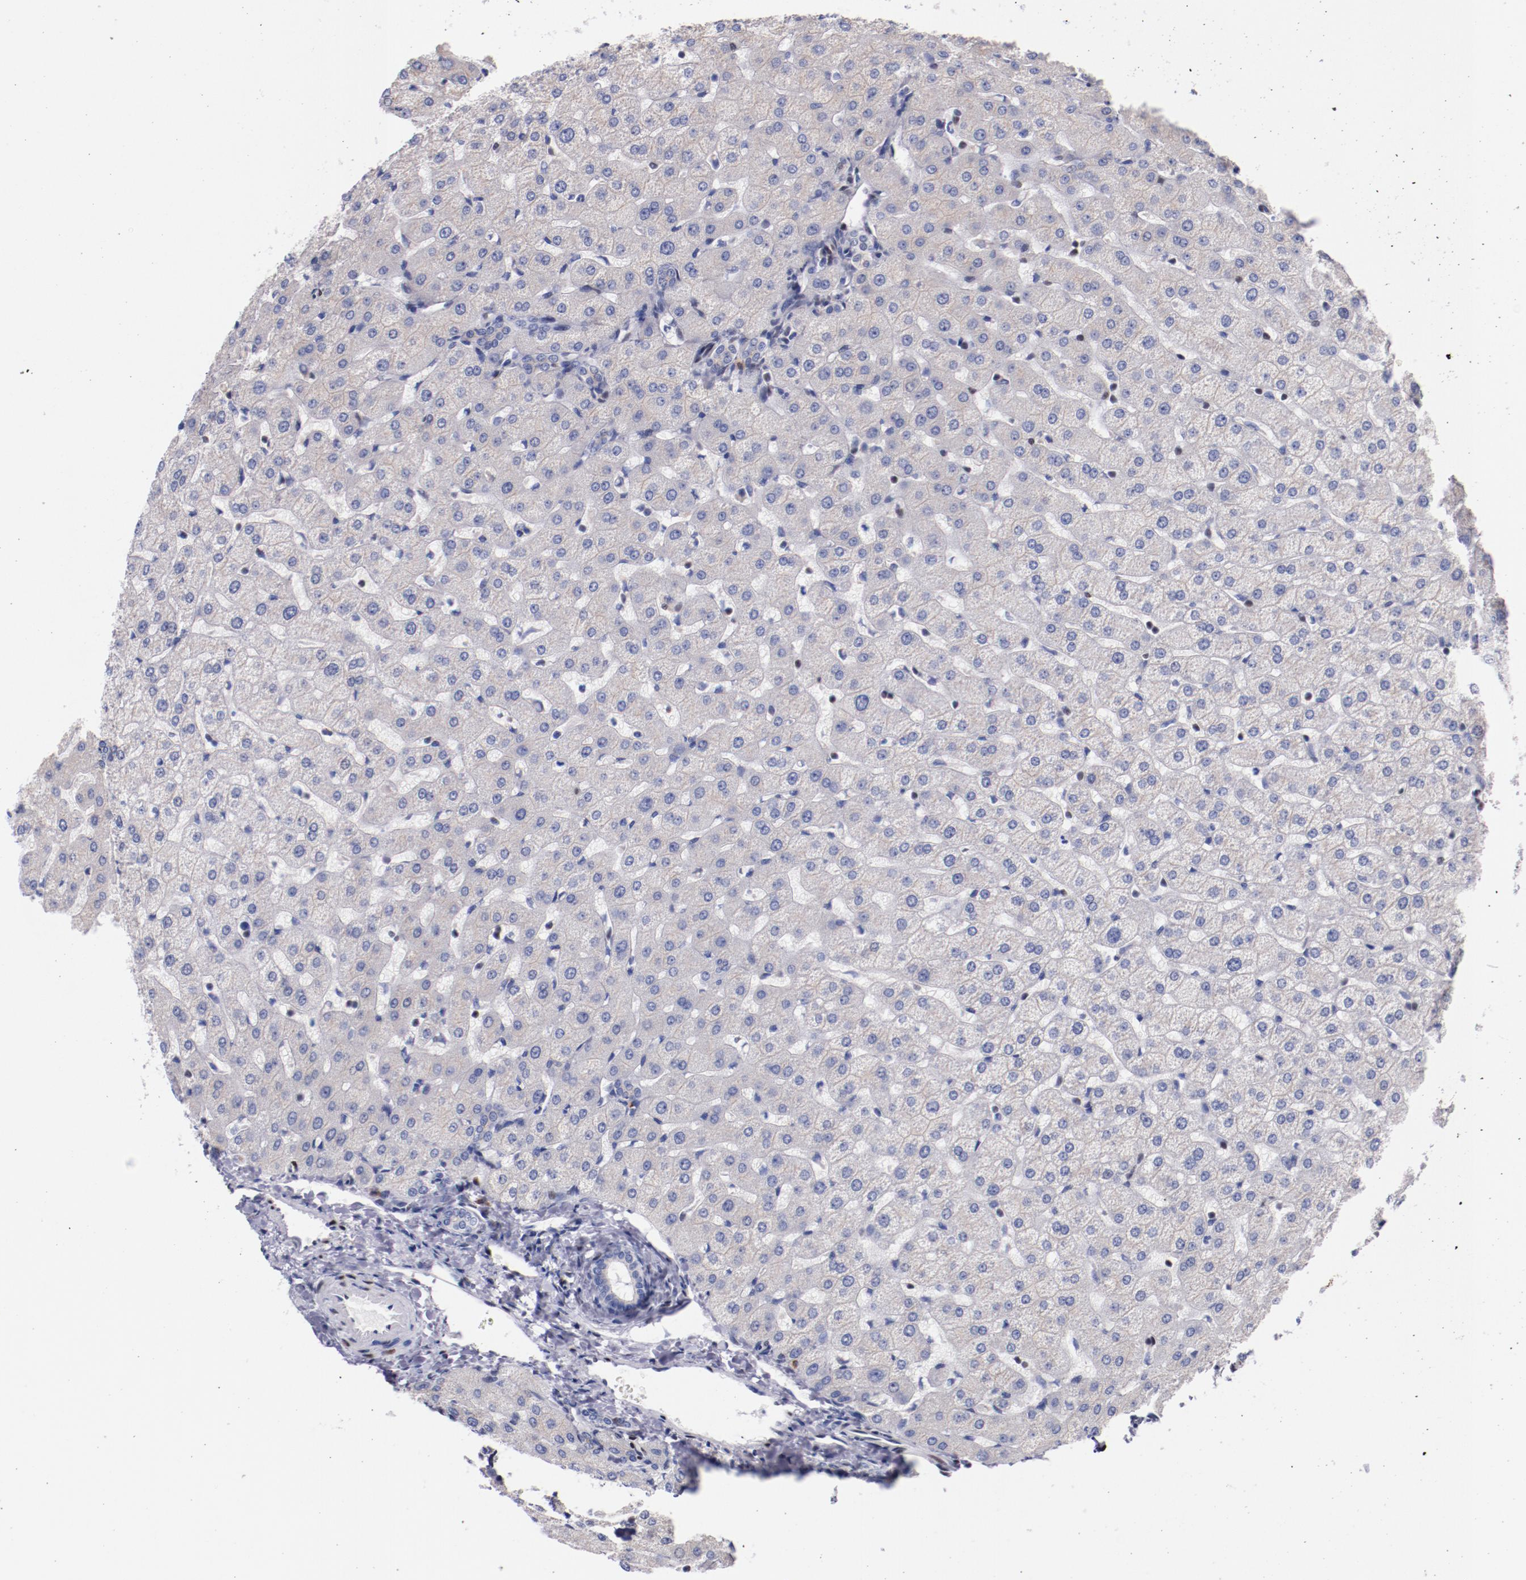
{"staining": {"intensity": "negative", "quantity": "none", "location": "none"}, "tissue": "liver", "cell_type": "Cholangiocytes", "image_type": "normal", "snomed": [{"axis": "morphology", "description": "Normal tissue, NOS"}, {"axis": "morphology", "description": "Fibrosis, NOS"}, {"axis": "topography", "description": "Liver"}], "caption": "The IHC photomicrograph has no significant staining in cholangiocytes of liver. (DAB immunohistochemistry (IHC) with hematoxylin counter stain).", "gene": "SRF", "patient": {"sex": "female", "age": 29}}